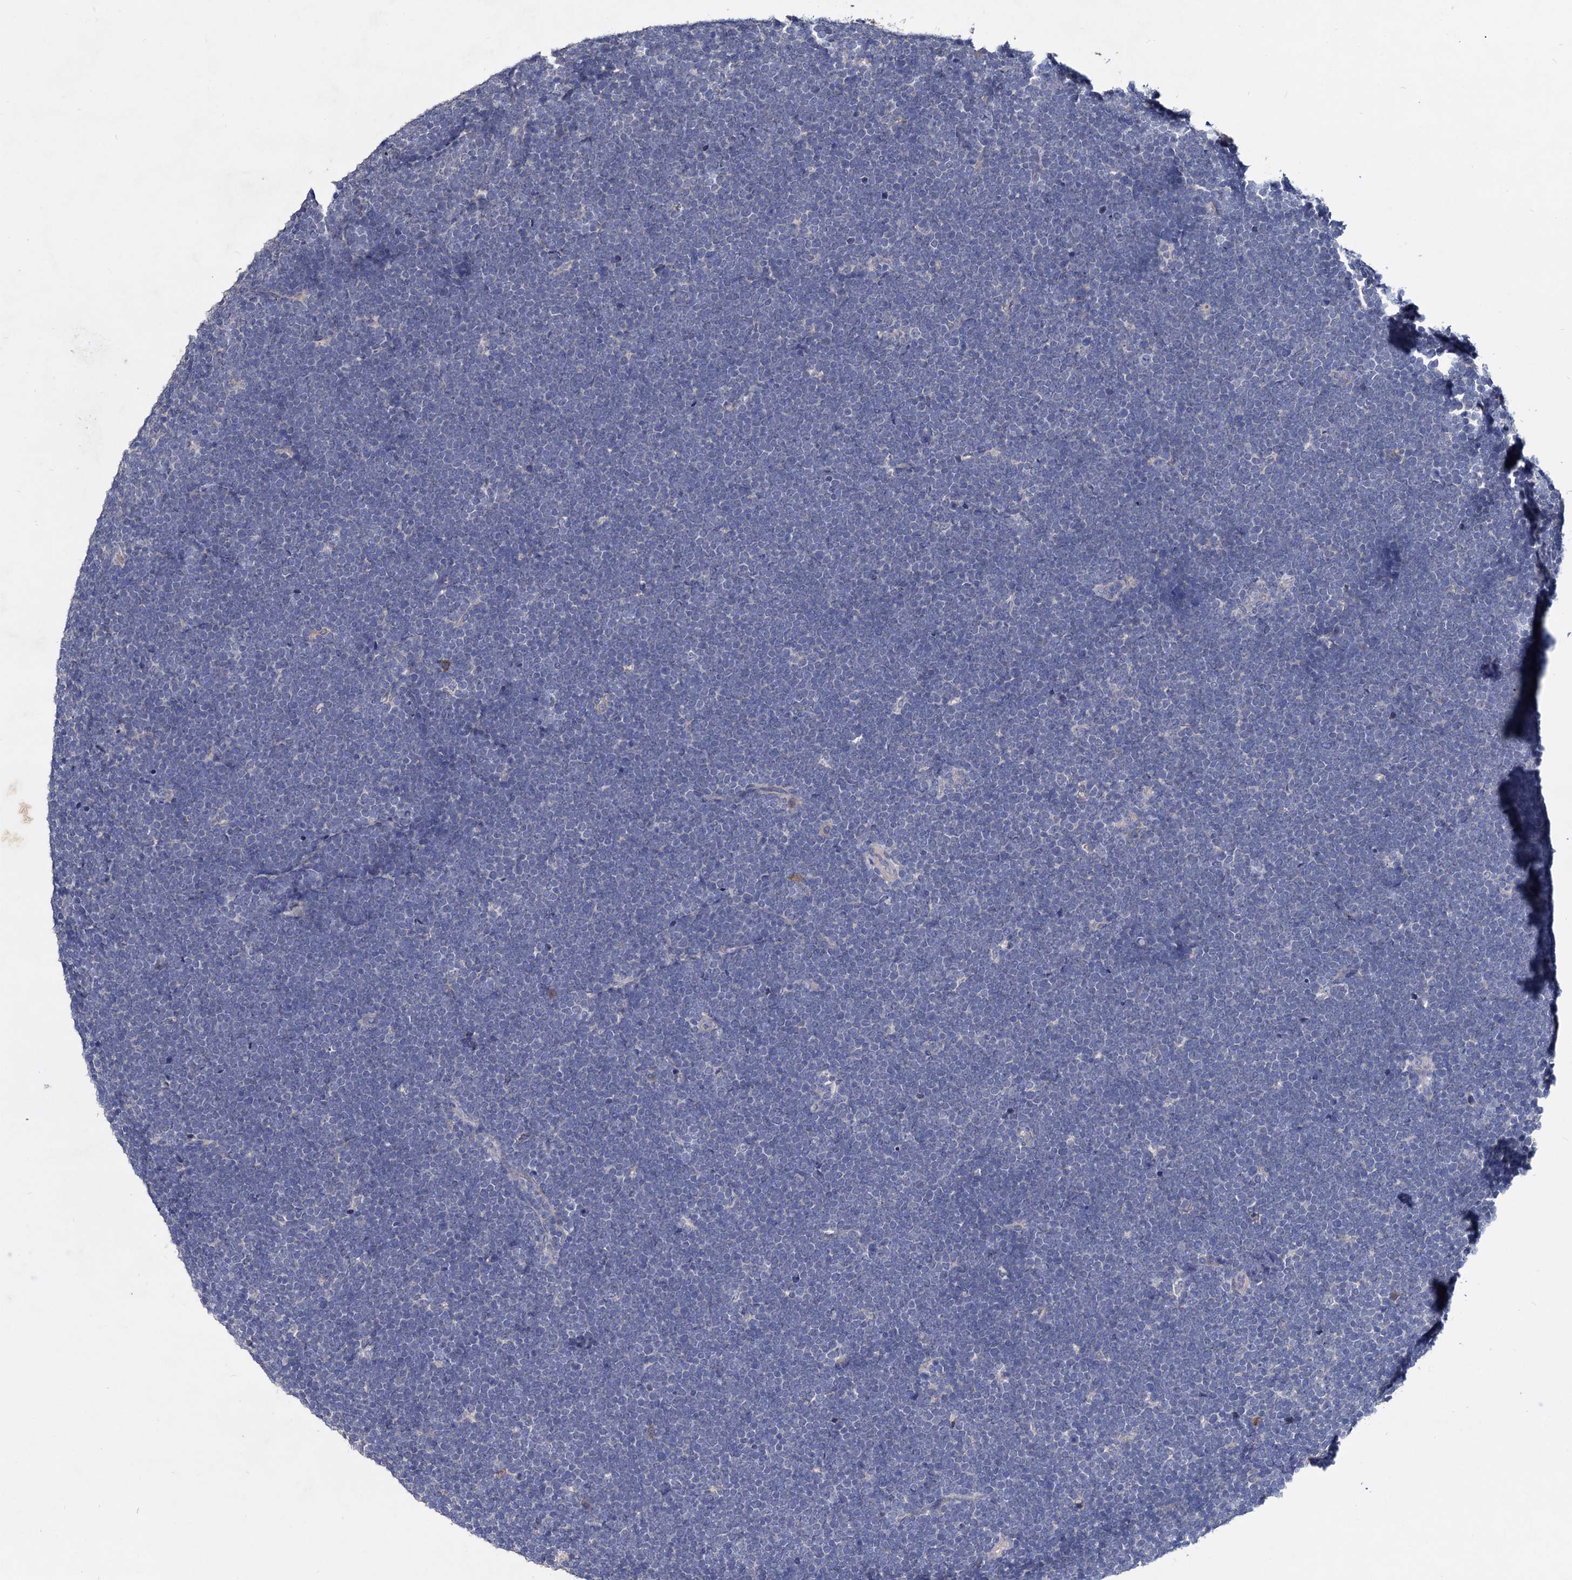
{"staining": {"intensity": "negative", "quantity": "none", "location": "none"}, "tissue": "lymphoma", "cell_type": "Tumor cells", "image_type": "cancer", "snomed": [{"axis": "morphology", "description": "Malignant lymphoma, non-Hodgkin's type, High grade"}, {"axis": "topography", "description": "Lymph node"}], "caption": "DAB (3,3'-diaminobenzidine) immunohistochemical staining of human lymphoma exhibits no significant positivity in tumor cells.", "gene": "NPAS4", "patient": {"sex": "male", "age": 13}}